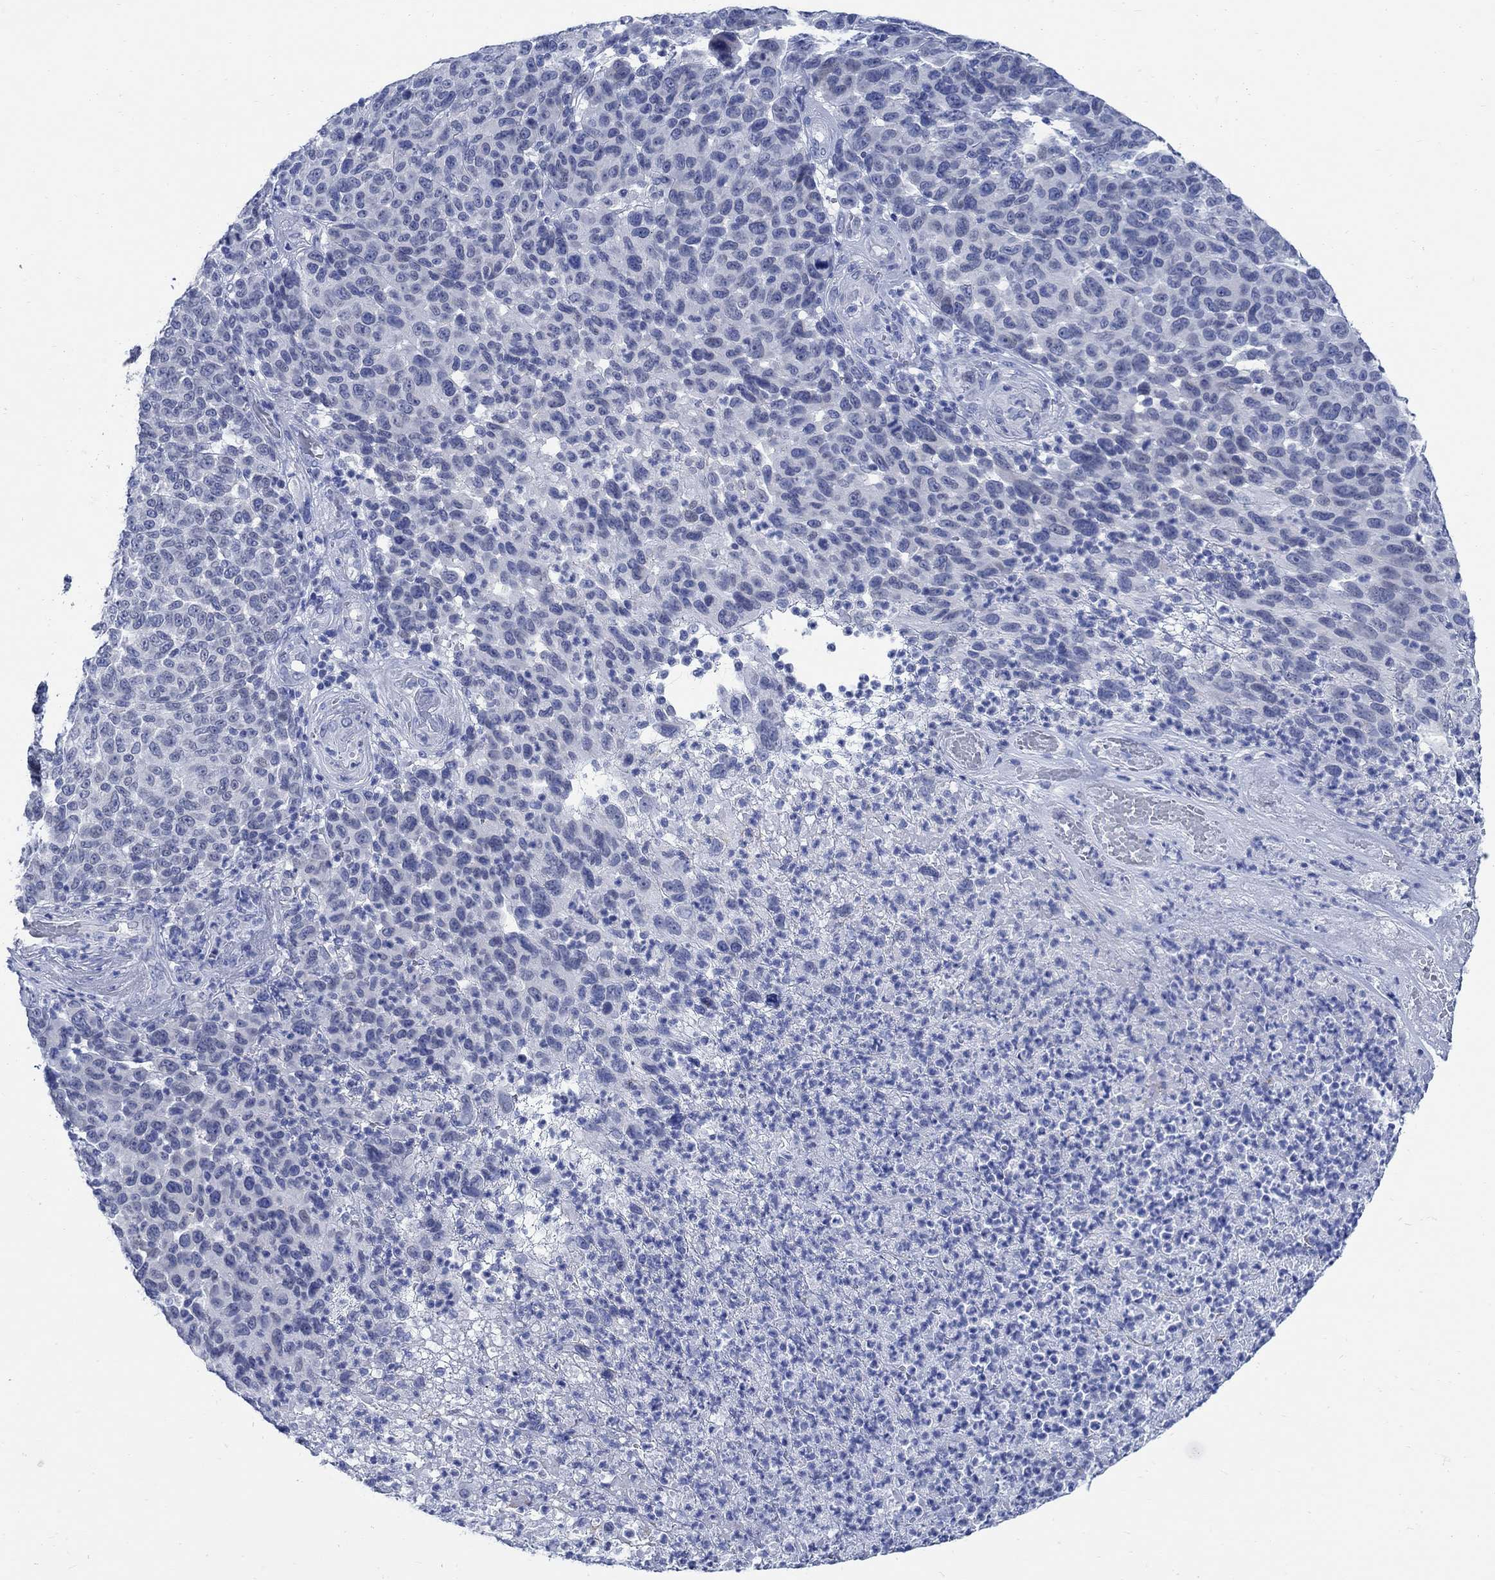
{"staining": {"intensity": "negative", "quantity": "none", "location": "none"}, "tissue": "melanoma", "cell_type": "Tumor cells", "image_type": "cancer", "snomed": [{"axis": "morphology", "description": "Malignant melanoma, NOS"}, {"axis": "topography", "description": "Skin"}], "caption": "Tumor cells show no significant staining in malignant melanoma. (DAB IHC, high magnification).", "gene": "CAMK2N1", "patient": {"sex": "male", "age": 59}}